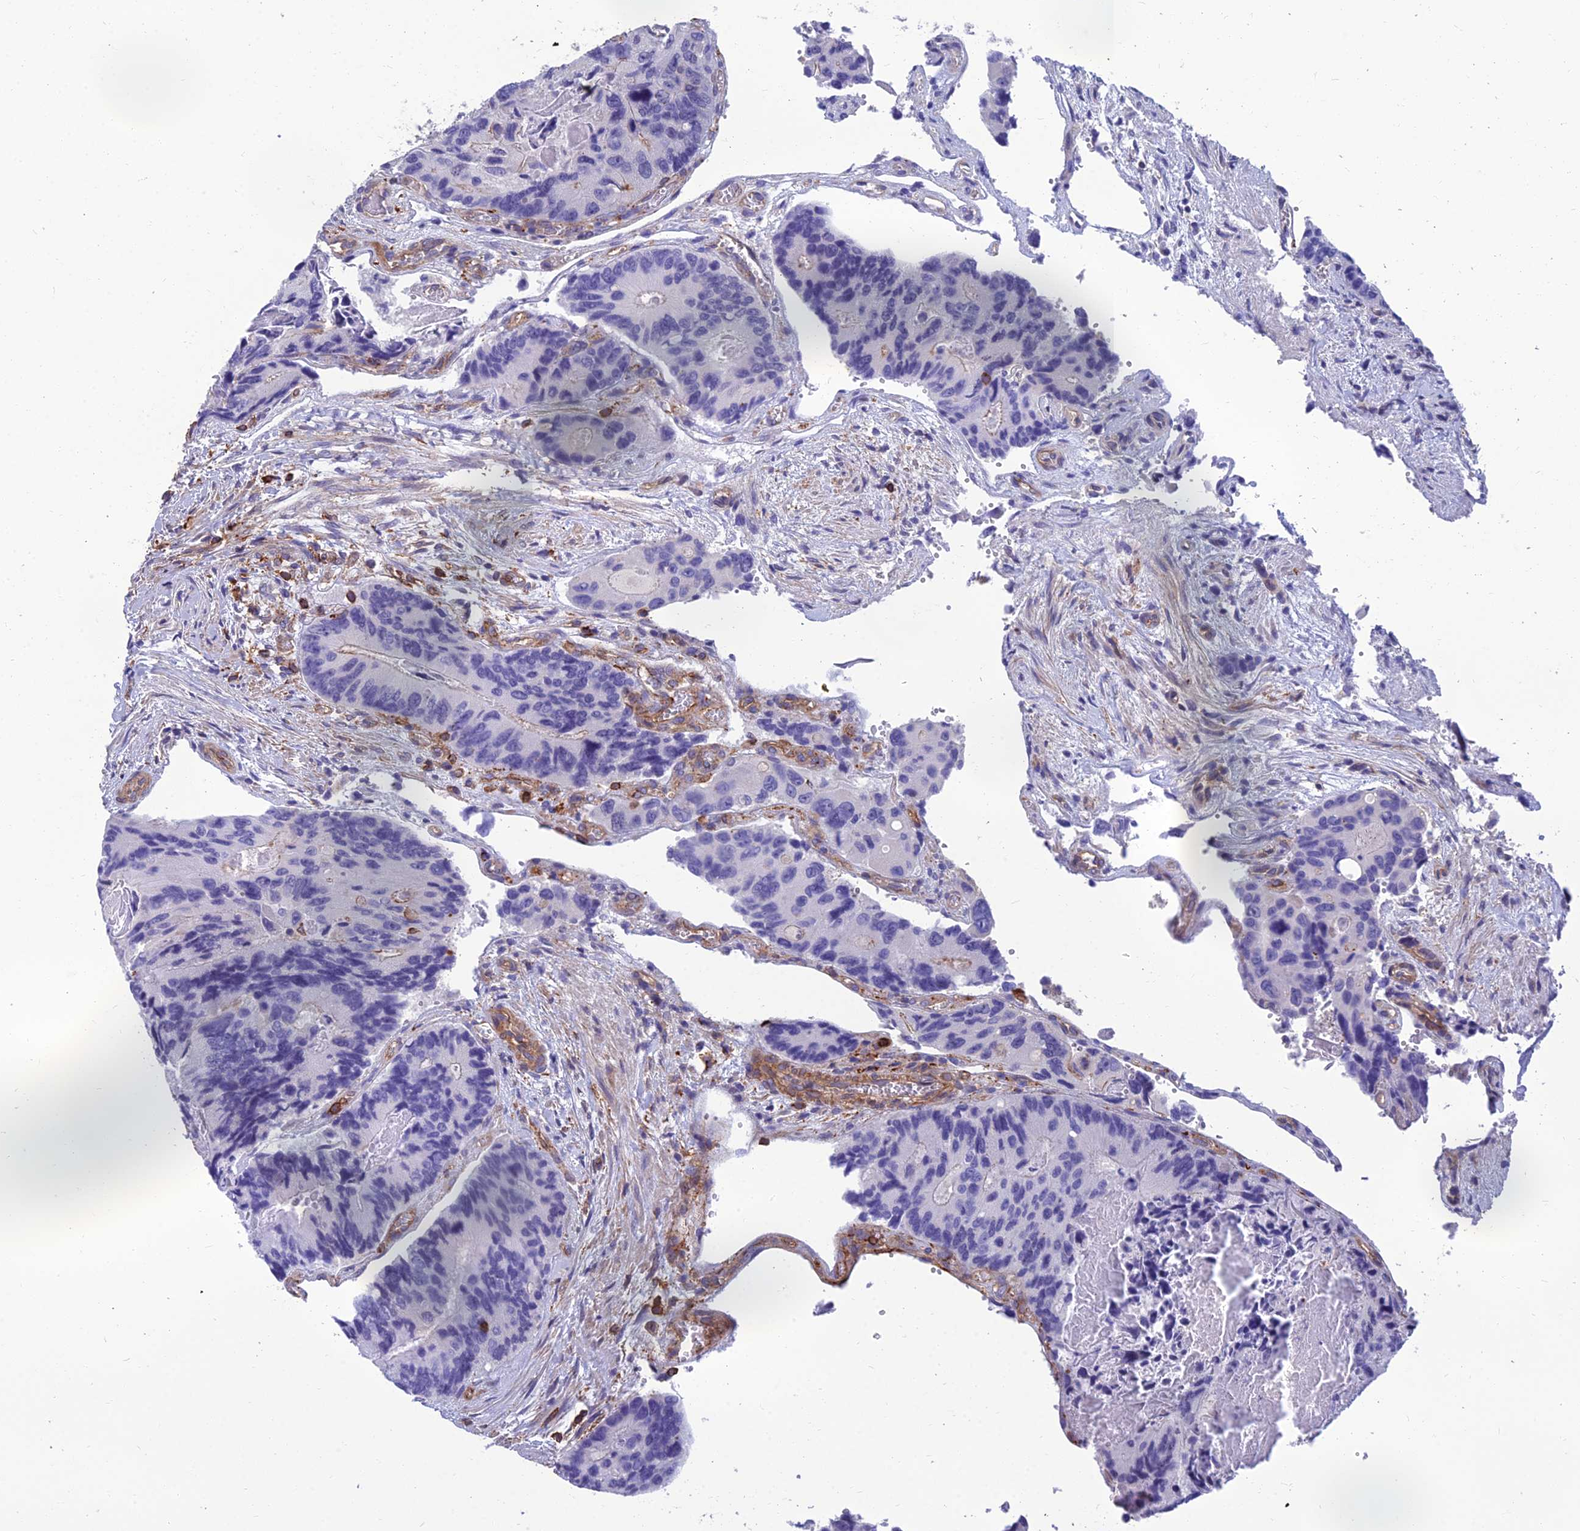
{"staining": {"intensity": "negative", "quantity": "none", "location": "none"}, "tissue": "colorectal cancer", "cell_type": "Tumor cells", "image_type": "cancer", "snomed": [{"axis": "morphology", "description": "Adenocarcinoma, NOS"}, {"axis": "topography", "description": "Colon"}], "caption": "Tumor cells are negative for protein expression in human colorectal adenocarcinoma. (Brightfield microscopy of DAB immunohistochemistry at high magnification).", "gene": "PPP1R18", "patient": {"sex": "male", "age": 84}}